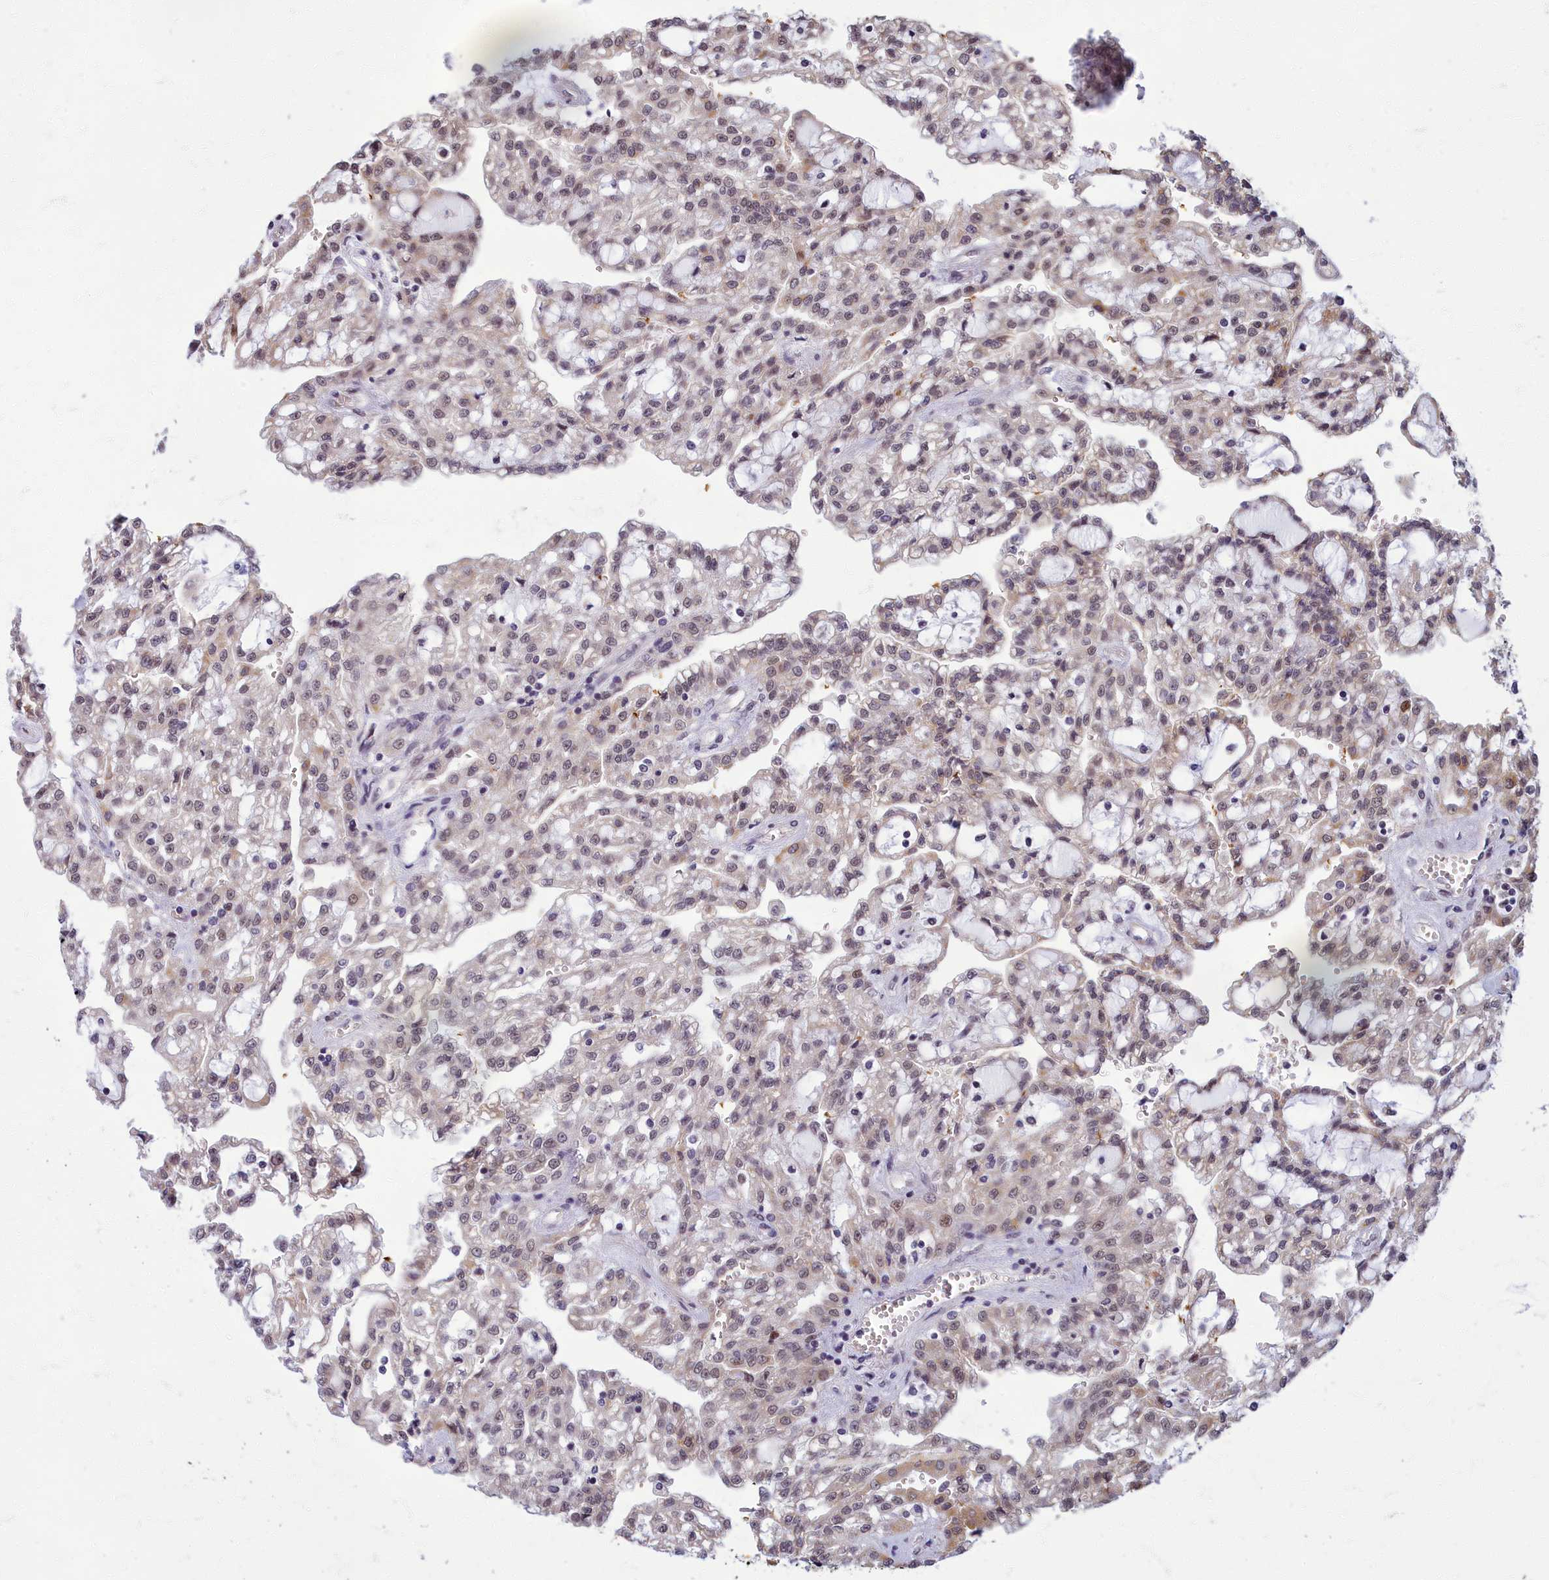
{"staining": {"intensity": "weak", "quantity": "25%-75%", "location": "nuclear"}, "tissue": "renal cancer", "cell_type": "Tumor cells", "image_type": "cancer", "snomed": [{"axis": "morphology", "description": "Adenocarcinoma, NOS"}, {"axis": "topography", "description": "Kidney"}], "caption": "Human renal cancer stained with a brown dye displays weak nuclear positive expression in about 25%-75% of tumor cells.", "gene": "EARS2", "patient": {"sex": "male", "age": 63}}